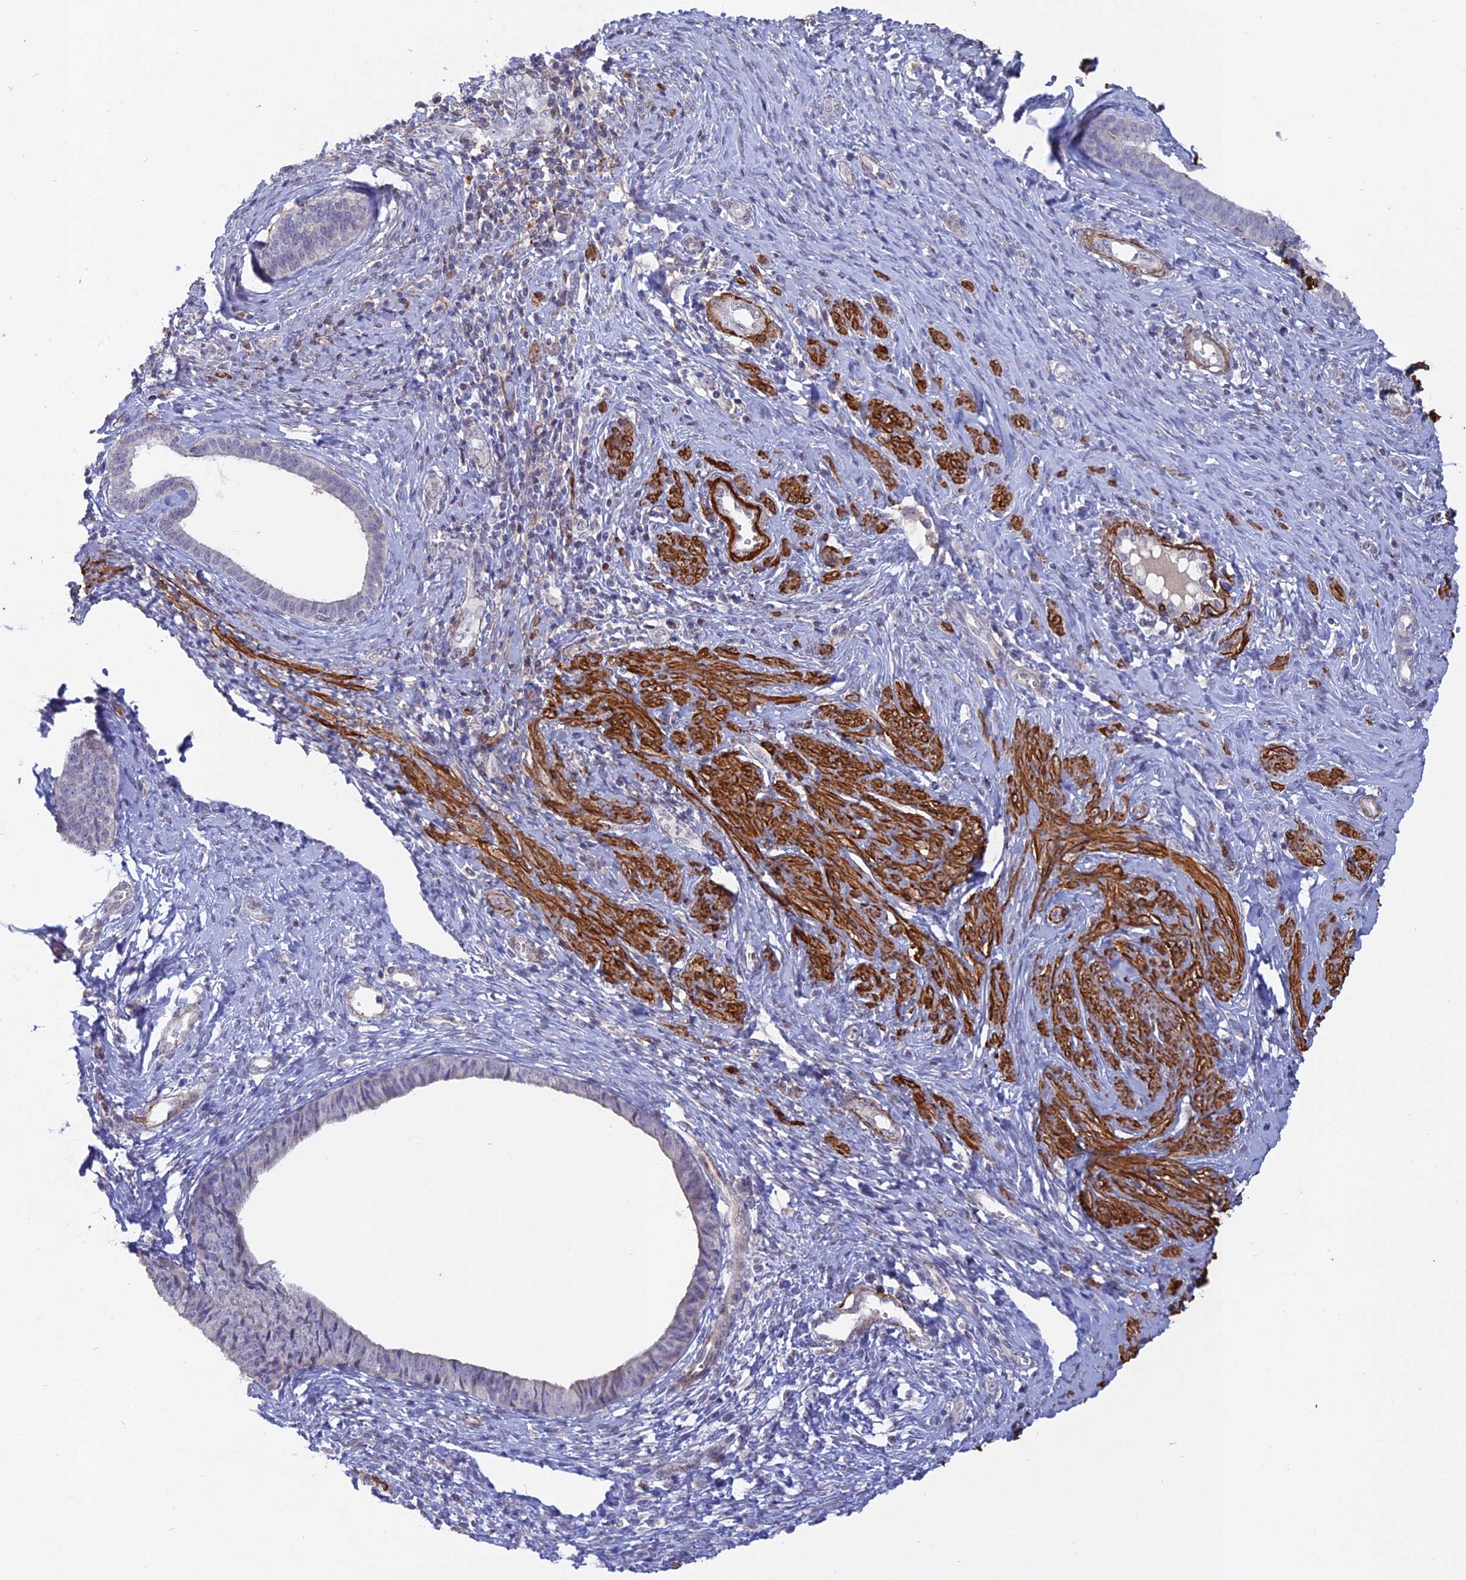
{"staining": {"intensity": "moderate", "quantity": "<25%", "location": "cytoplasmic/membranous"}, "tissue": "endometrial cancer", "cell_type": "Tumor cells", "image_type": "cancer", "snomed": [{"axis": "morphology", "description": "Adenocarcinoma, NOS"}, {"axis": "topography", "description": "Endometrium"}], "caption": "Tumor cells reveal low levels of moderate cytoplasmic/membranous staining in about <25% of cells in human endometrial cancer.", "gene": "CCDC154", "patient": {"sex": "female", "age": 79}}